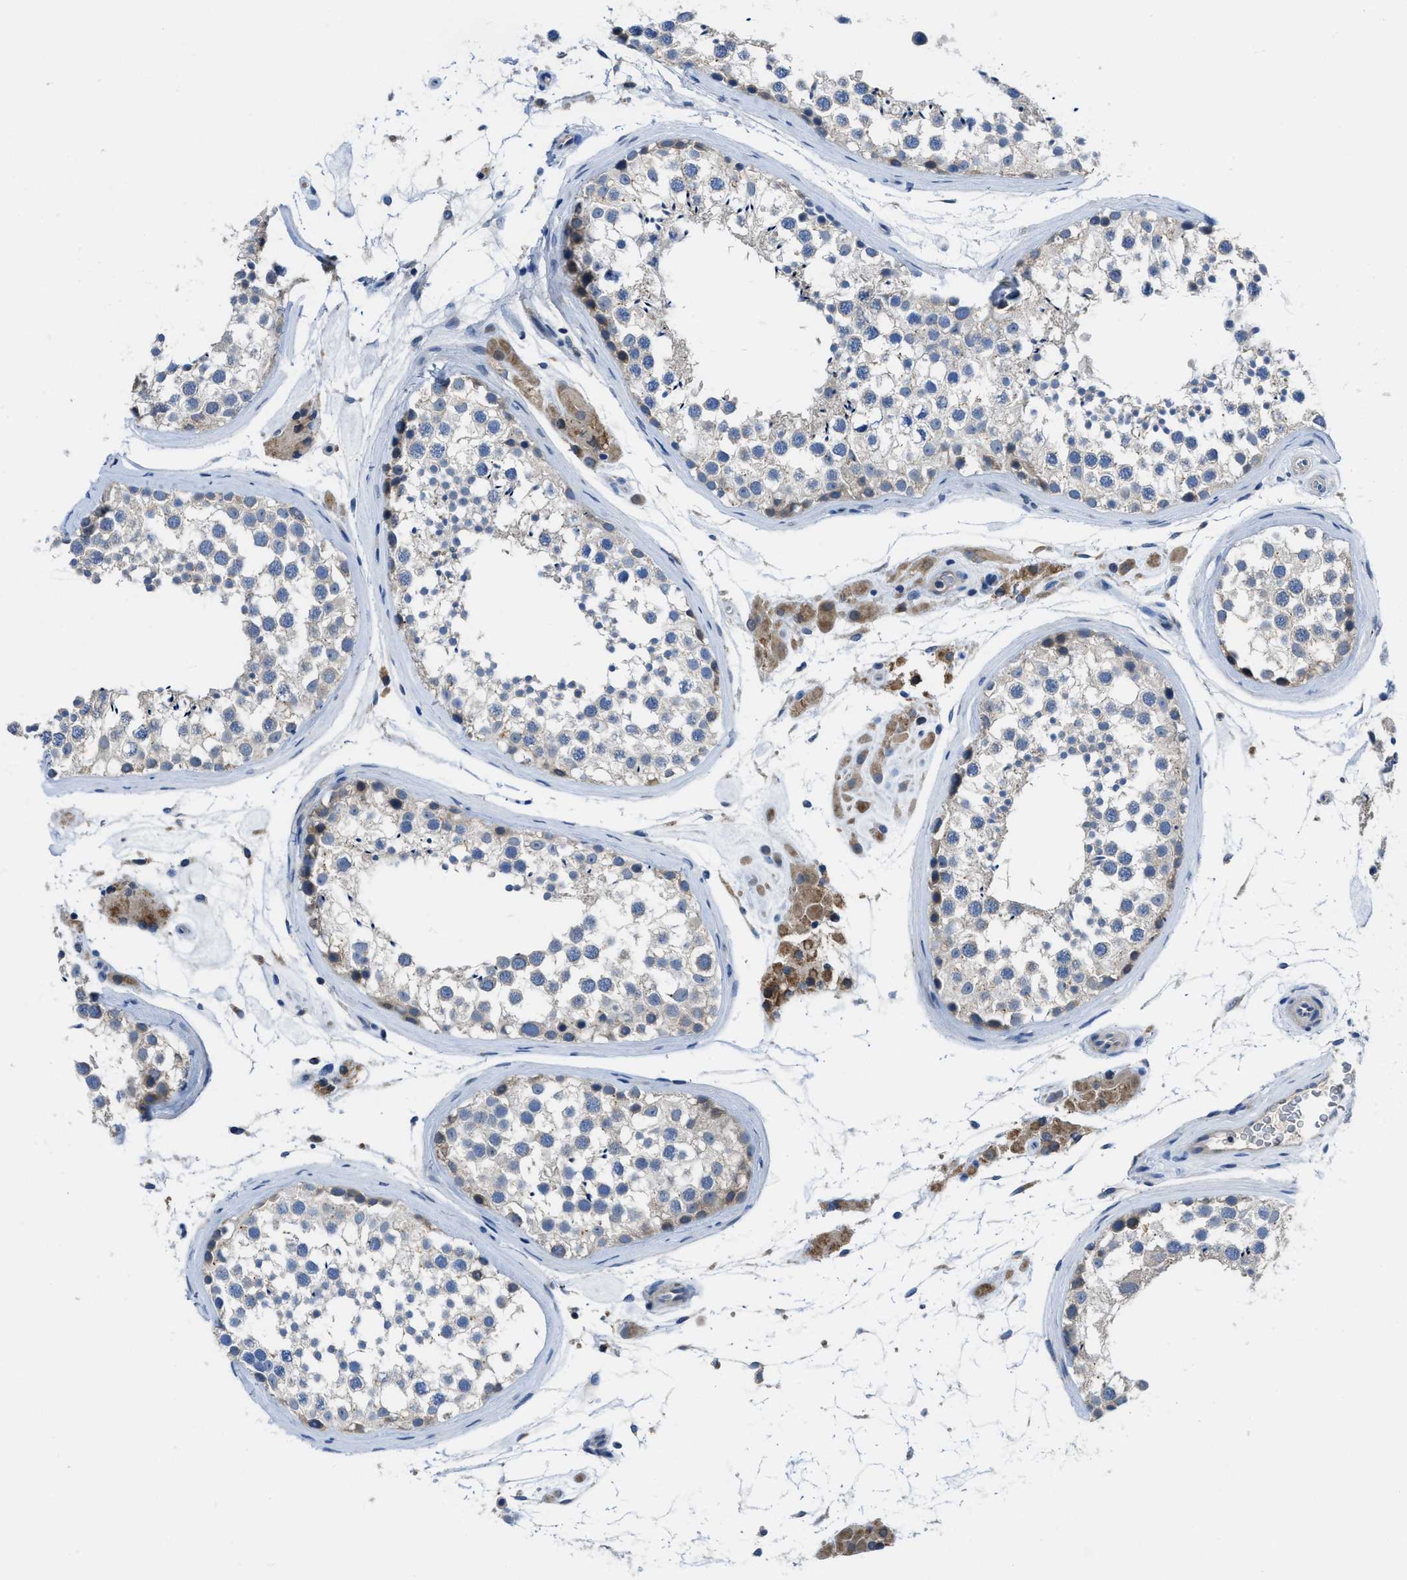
{"staining": {"intensity": "weak", "quantity": "<25%", "location": "cytoplasmic/membranous"}, "tissue": "testis", "cell_type": "Cells in seminiferous ducts", "image_type": "normal", "snomed": [{"axis": "morphology", "description": "Normal tissue, NOS"}, {"axis": "topography", "description": "Testis"}], "caption": "High magnification brightfield microscopy of normal testis stained with DAB (brown) and counterstained with hematoxylin (blue): cells in seminiferous ducts show no significant expression. (DAB IHC with hematoxylin counter stain).", "gene": "MAP3K20", "patient": {"sex": "male", "age": 46}}